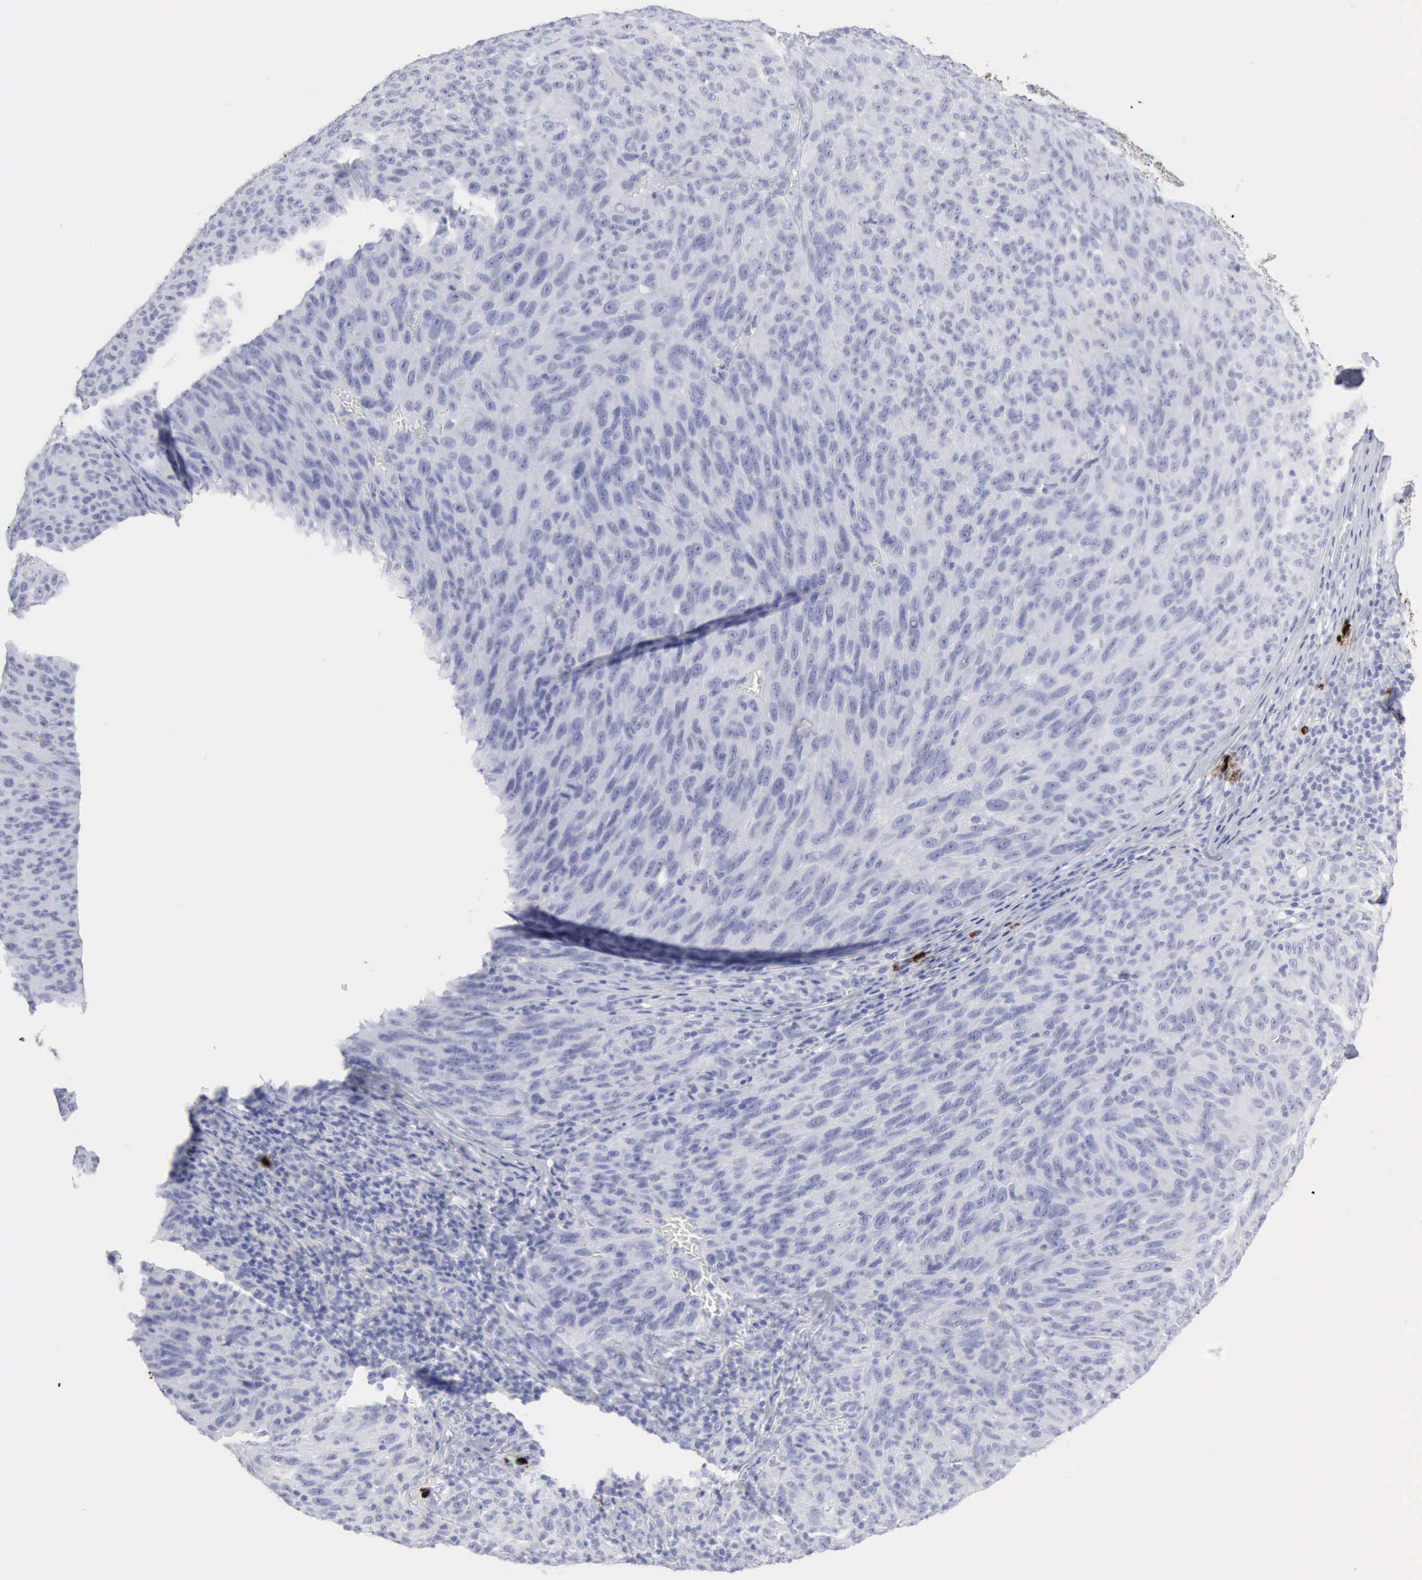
{"staining": {"intensity": "negative", "quantity": "none", "location": "none"}, "tissue": "melanoma", "cell_type": "Tumor cells", "image_type": "cancer", "snomed": [{"axis": "morphology", "description": "Malignant melanoma, NOS"}, {"axis": "topography", "description": "Skin"}], "caption": "An image of human melanoma is negative for staining in tumor cells. Brightfield microscopy of immunohistochemistry (IHC) stained with DAB (3,3'-diaminobenzidine) (brown) and hematoxylin (blue), captured at high magnification.", "gene": "CMA1", "patient": {"sex": "male", "age": 76}}